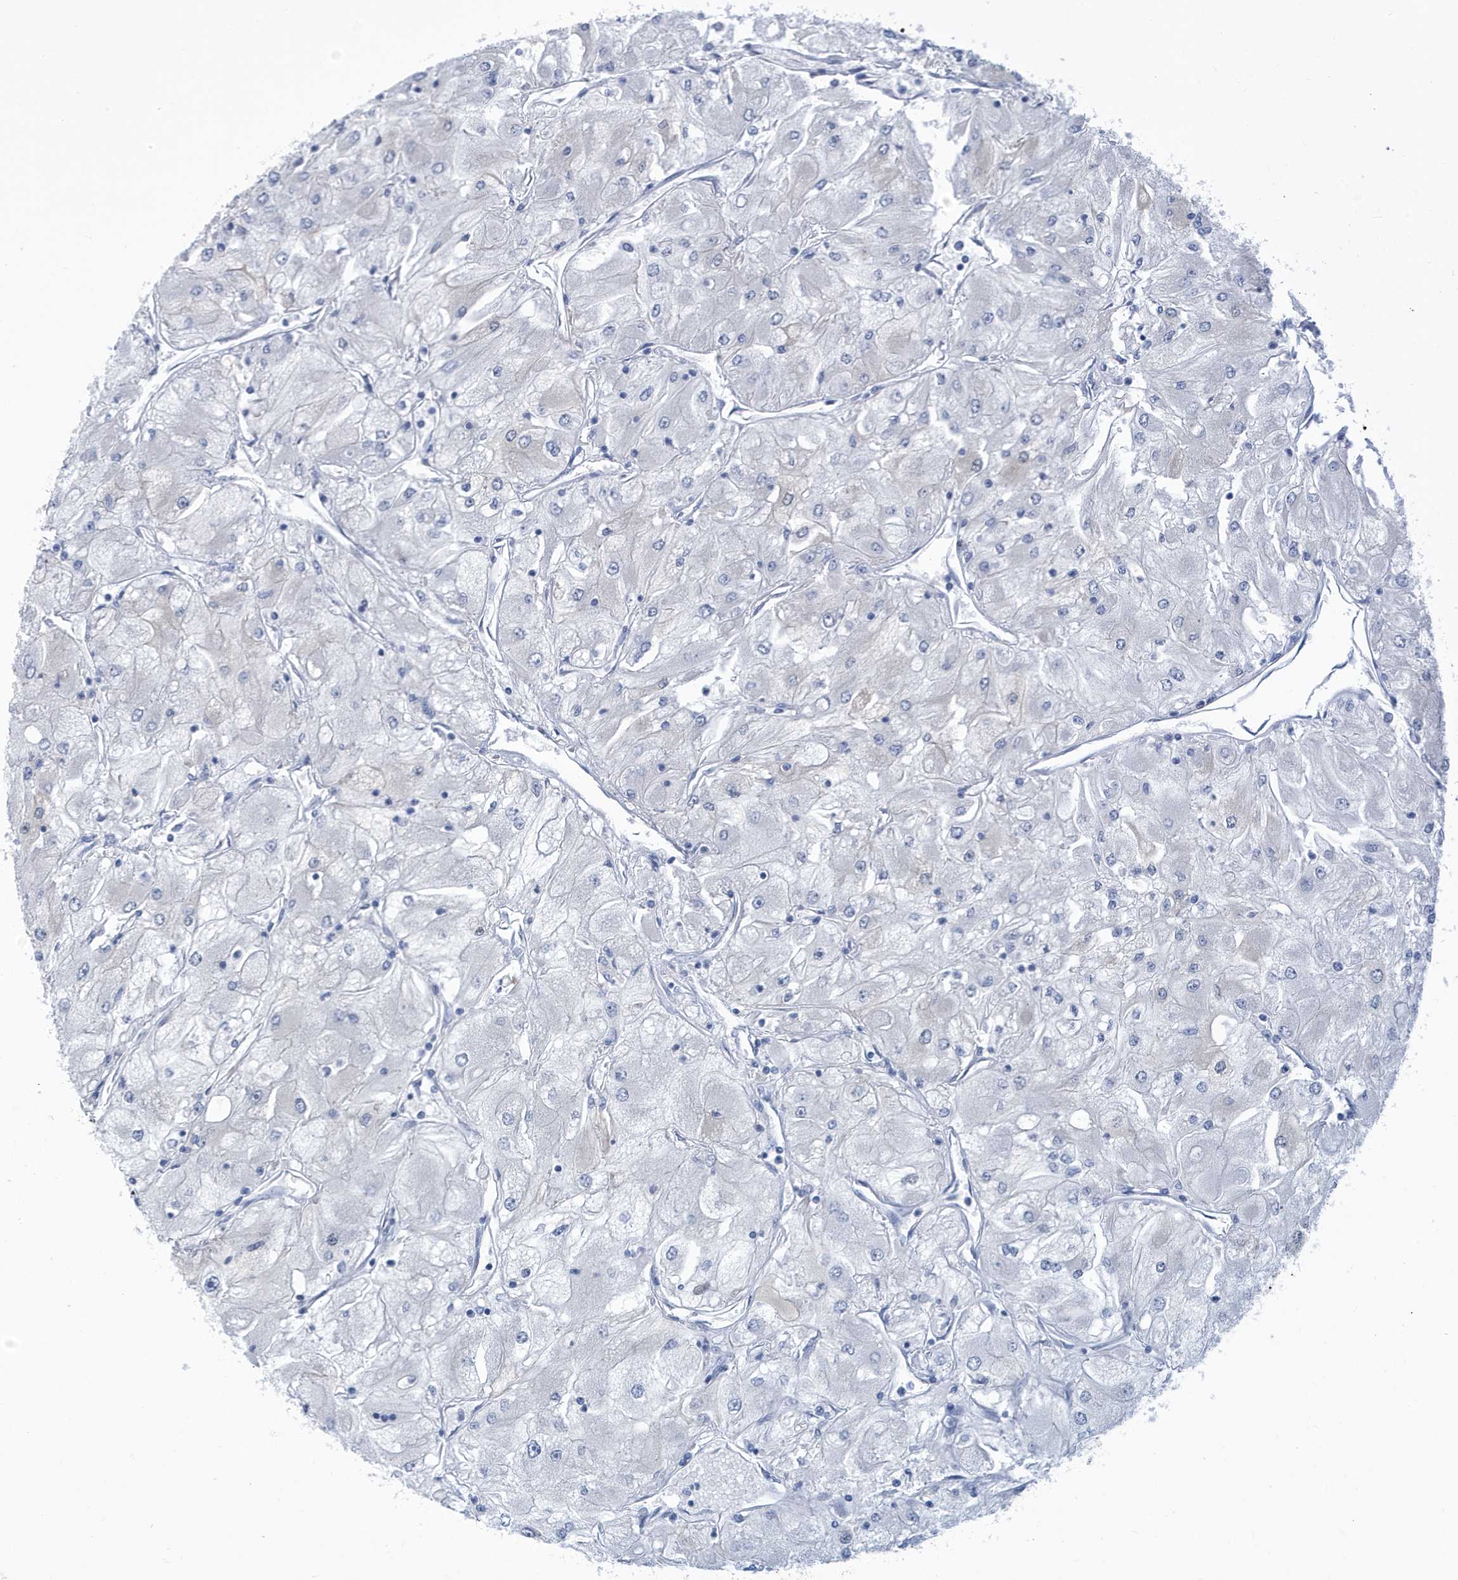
{"staining": {"intensity": "negative", "quantity": "none", "location": "none"}, "tissue": "renal cancer", "cell_type": "Tumor cells", "image_type": "cancer", "snomed": [{"axis": "morphology", "description": "Adenocarcinoma, NOS"}, {"axis": "topography", "description": "Kidney"}], "caption": "Renal adenocarcinoma was stained to show a protein in brown. There is no significant positivity in tumor cells. (Immunohistochemistry (ihc), brightfield microscopy, high magnification).", "gene": "VTA1", "patient": {"sex": "male", "age": 80}}